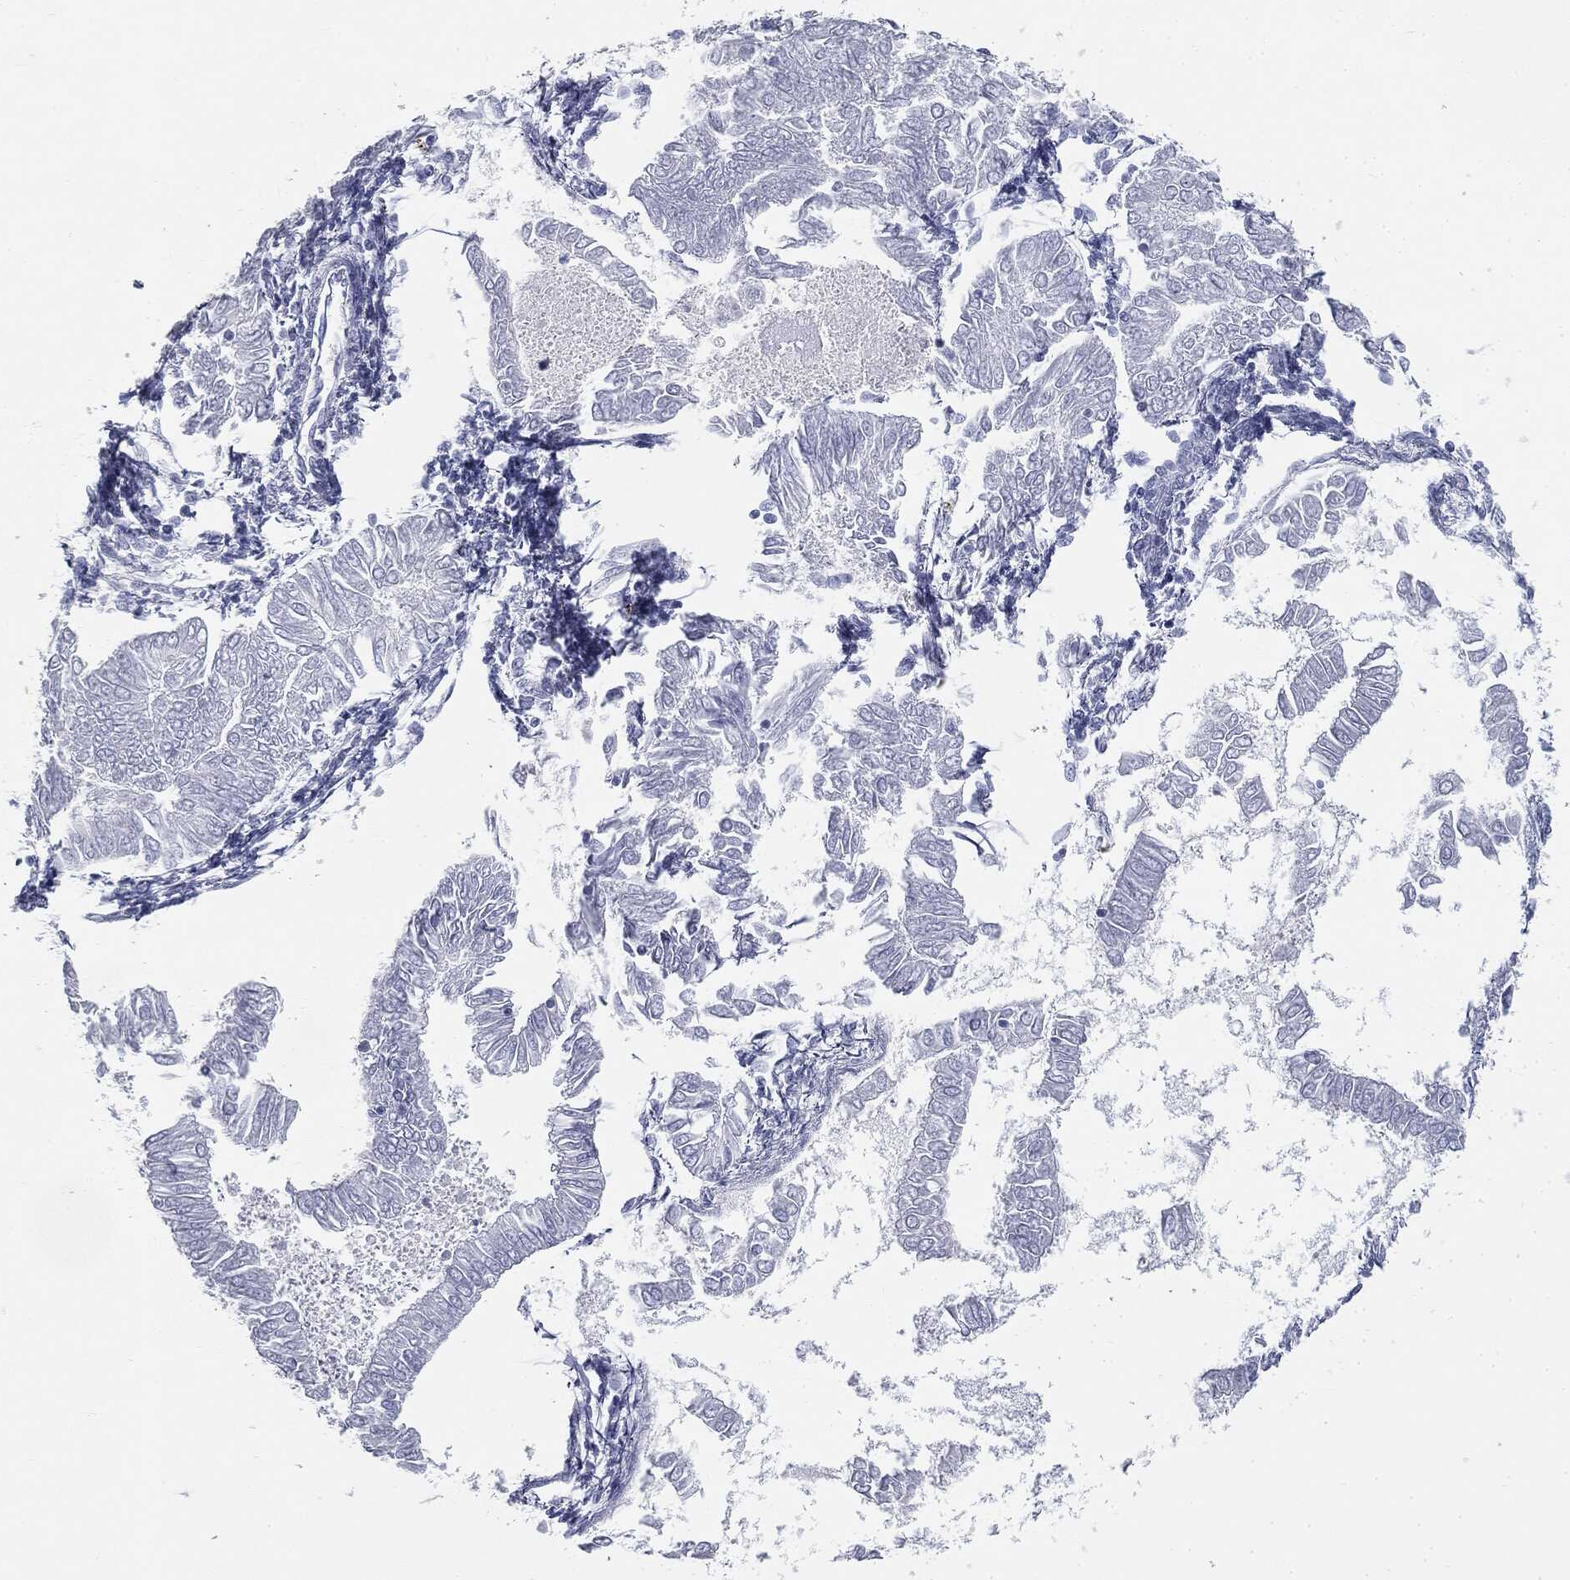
{"staining": {"intensity": "negative", "quantity": "none", "location": "none"}, "tissue": "endometrial cancer", "cell_type": "Tumor cells", "image_type": "cancer", "snomed": [{"axis": "morphology", "description": "Adenocarcinoma, NOS"}, {"axis": "topography", "description": "Endometrium"}], "caption": "Immunohistochemistry micrograph of endometrial adenocarcinoma stained for a protein (brown), which exhibits no positivity in tumor cells.", "gene": "CUZD1", "patient": {"sex": "female", "age": 53}}